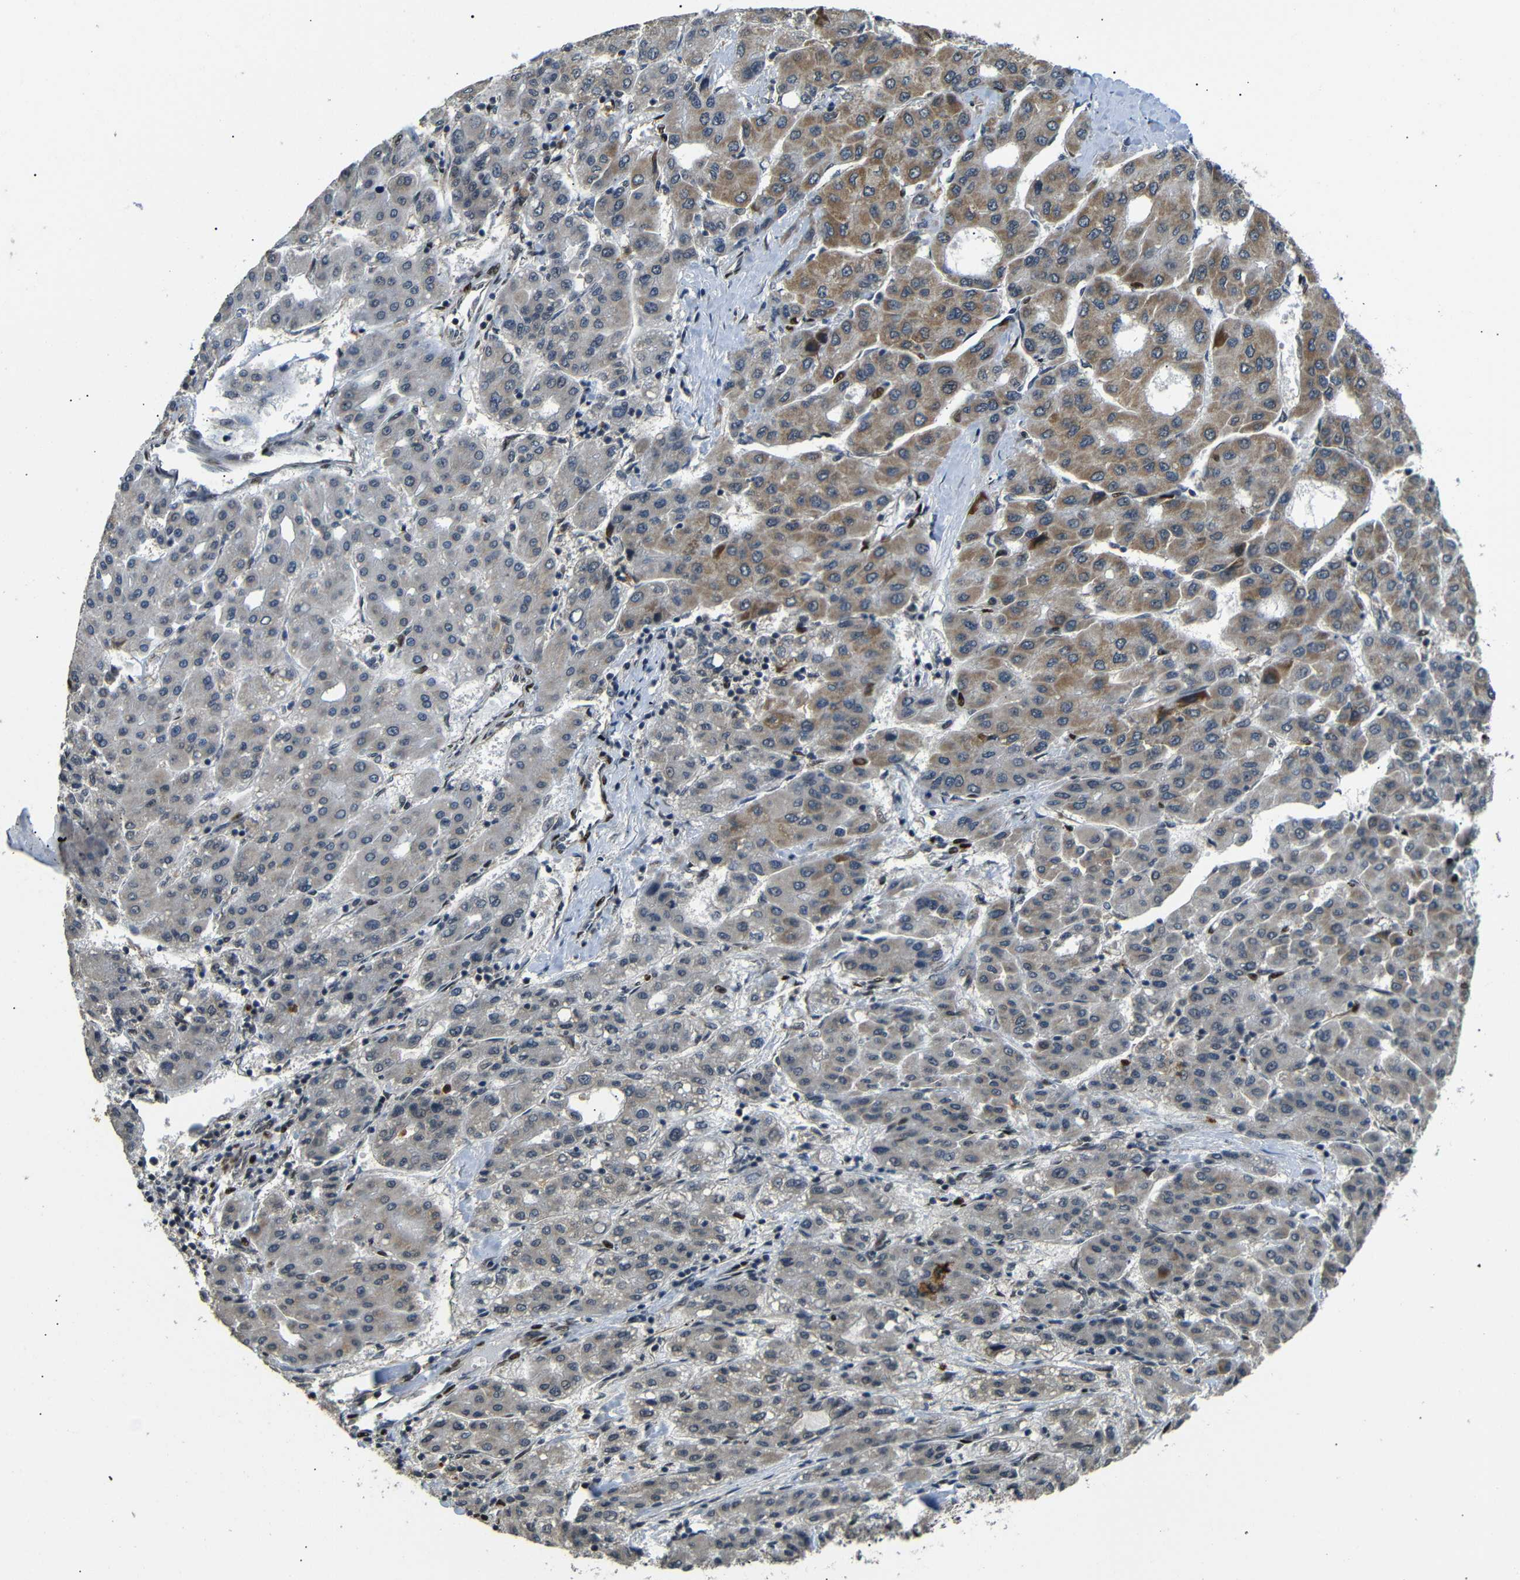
{"staining": {"intensity": "moderate", "quantity": "<25%", "location": "cytoplasmic/membranous"}, "tissue": "liver cancer", "cell_type": "Tumor cells", "image_type": "cancer", "snomed": [{"axis": "morphology", "description": "Carcinoma, Hepatocellular, NOS"}, {"axis": "topography", "description": "Liver"}], "caption": "Immunohistochemical staining of human hepatocellular carcinoma (liver) displays moderate cytoplasmic/membranous protein expression in about <25% of tumor cells. (DAB IHC with brightfield microscopy, high magnification).", "gene": "TBX2", "patient": {"sex": "male", "age": 65}}